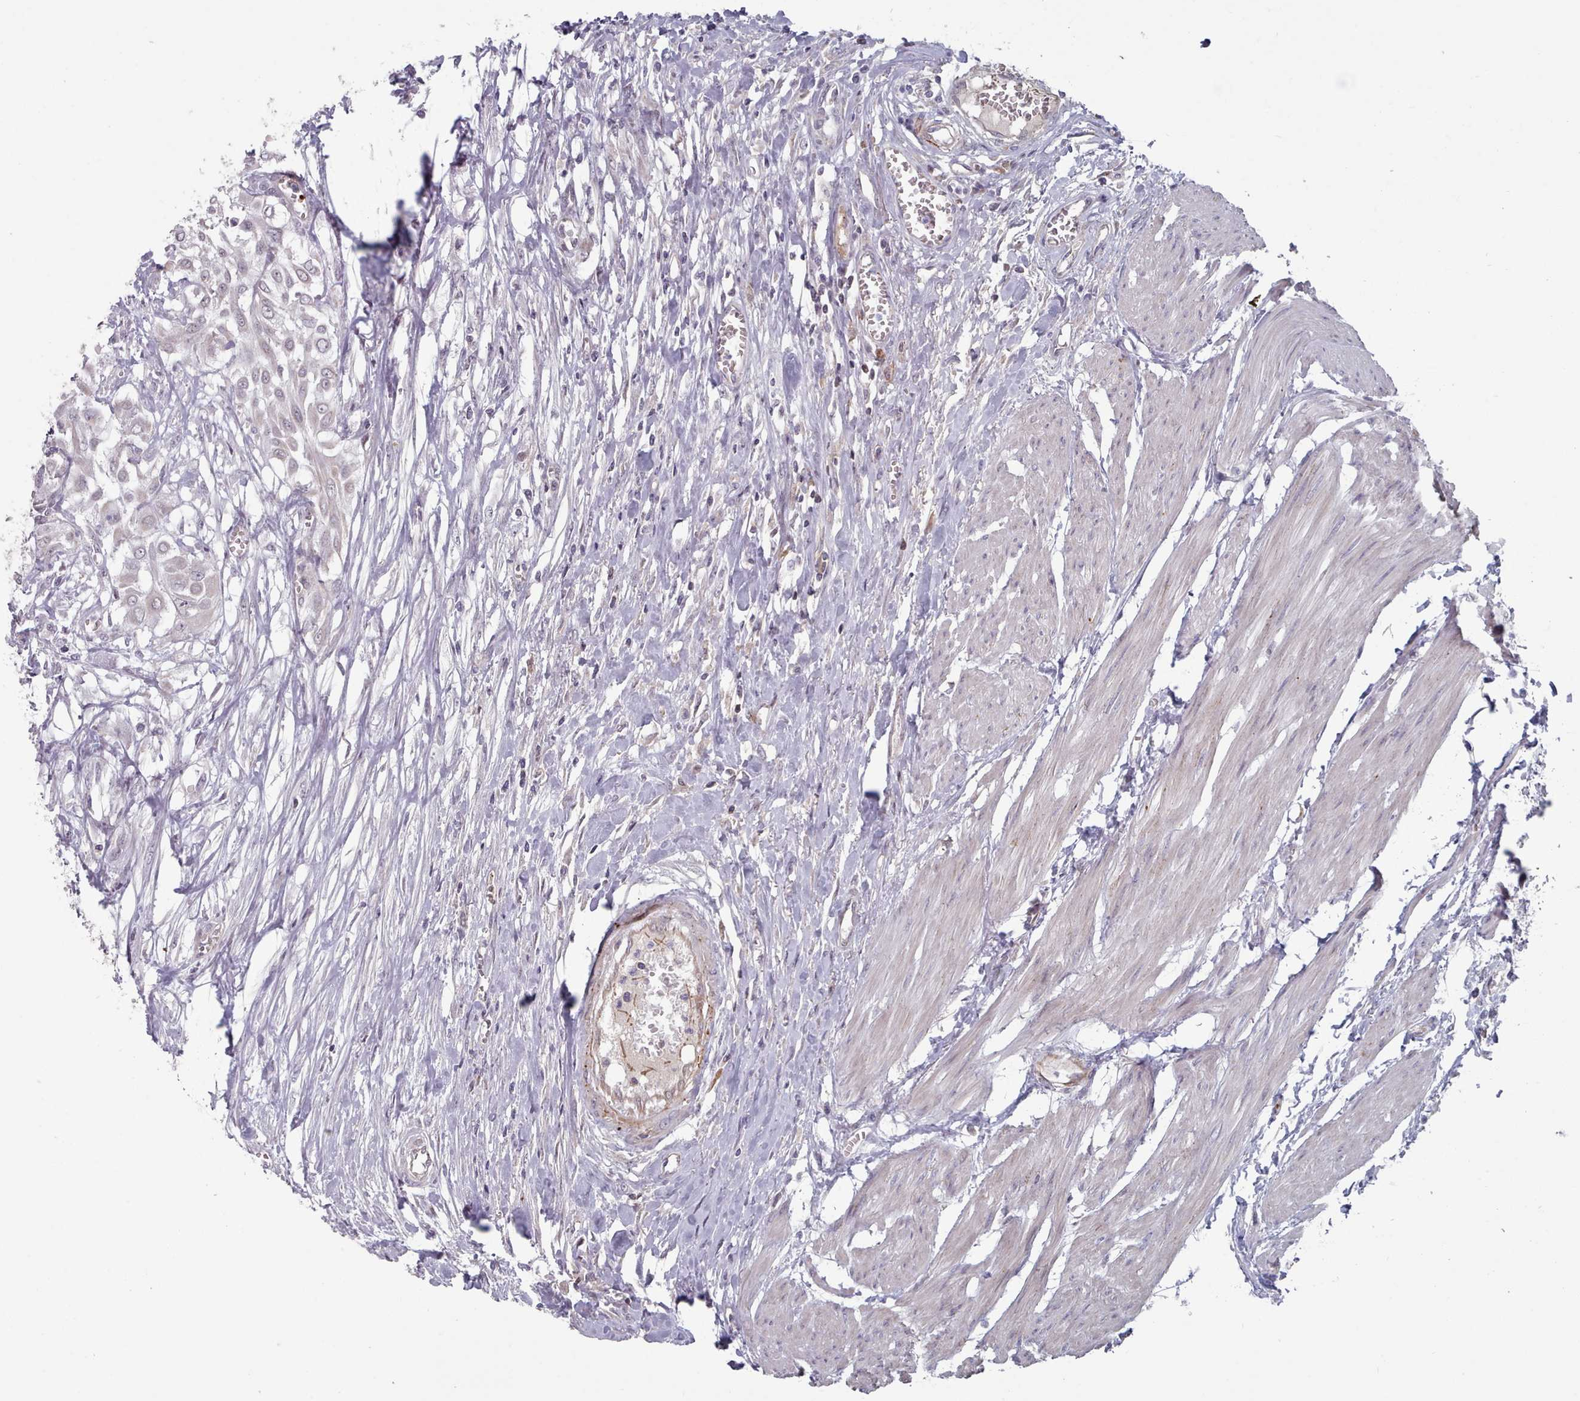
{"staining": {"intensity": "negative", "quantity": "none", "location": "none"}, "tissue": "urothelial cancer", "cell_type": "Tumor cells", "image_type": "cancer", "snomed": [{"axis": "morphology", "description": "Urothelial carcinoma, High grade"}, {"axis": "topography", "description": "Urinary bladder"}], "caption": "Immunohistochemical staining of human urothelial cancer displays no significant staining in tumor cells.", "gene": "TRARG1", "patient": {"sex": "male", "age": 57}}